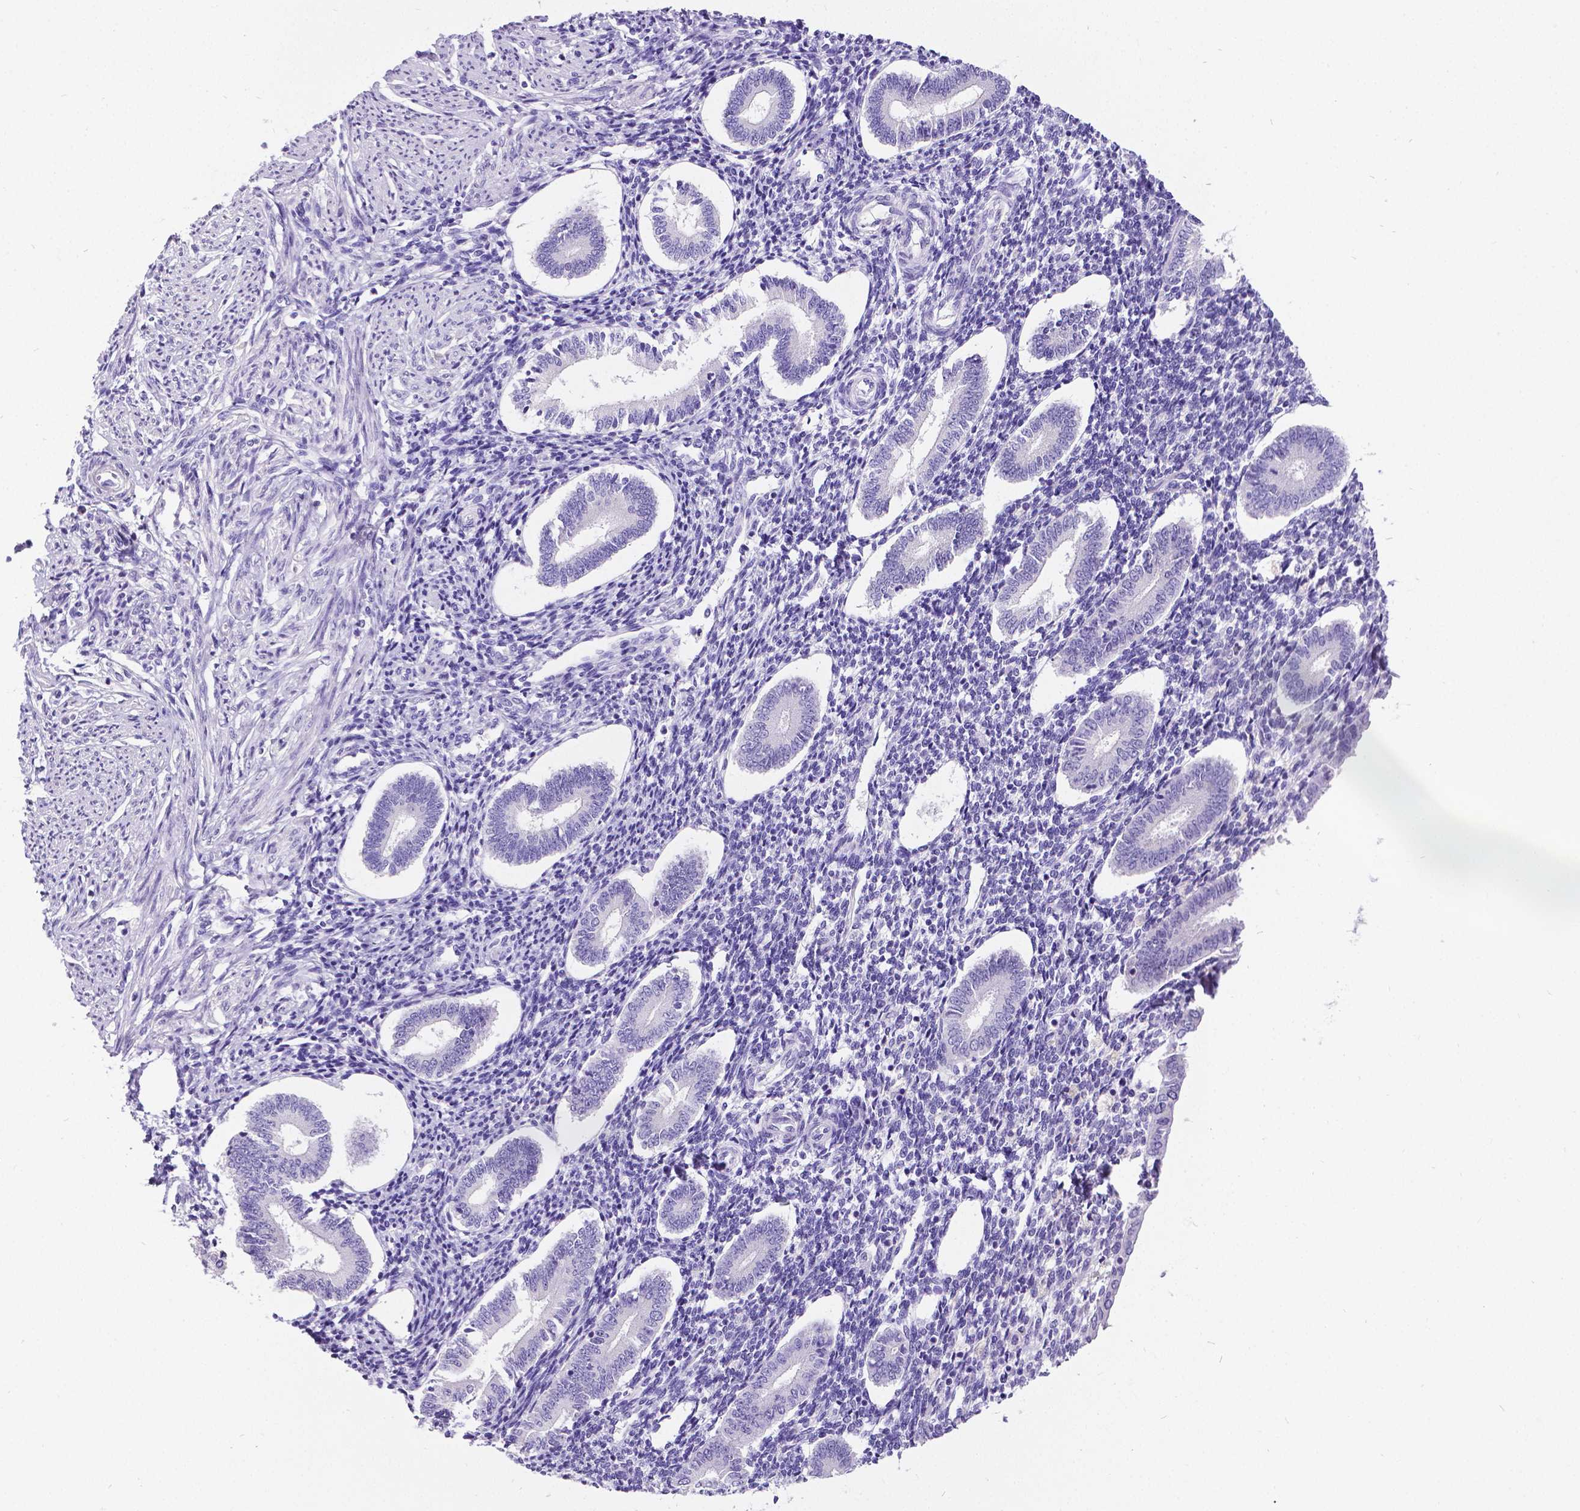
{"staining": {"intensity": "negative", "quantity": "none", "location": "none"}, "tissue": "endometrium", "cell_type": "Cells in endometrial stroma", "image_type": "normal", "snomed": [{"axis": "morphology", "description": "Normal tissue, NOS"}, {"axis": "topography", "description": "Endometrium"}], "caption": "This is an immunohistochemistry image of unremarkable endometrium. There is no expression in cells in endometrial stroma.", "gene": "SATB2", "patient": {"sex": "female", "age": 40}}